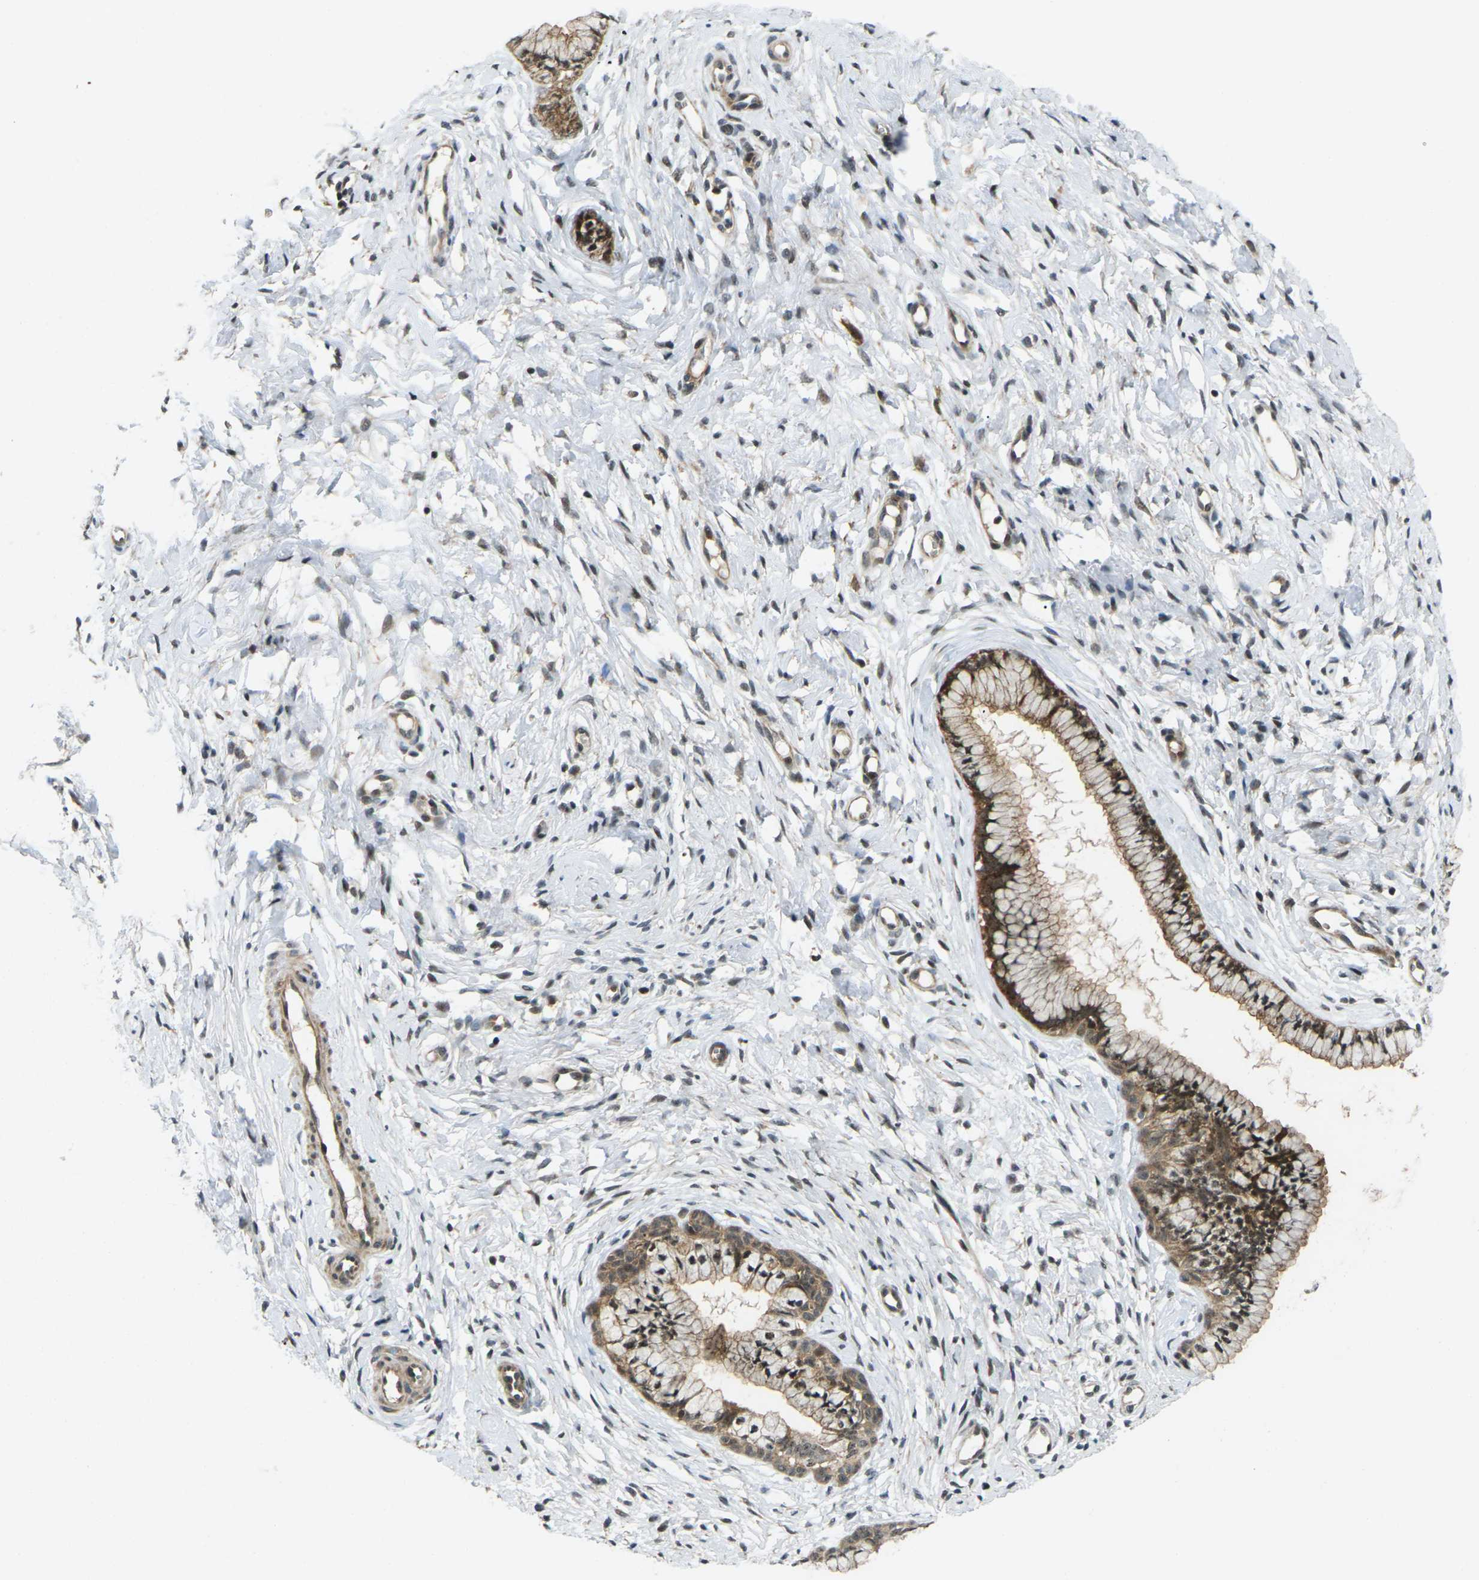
{"staining": {"intensity": "strong", "quantity": ">75%", "location": "cytoplasmic/membranous,nuclear"}, "tissue": "cervix", "cell_type": "Glandular cells", "image_type": "normal", "snomed": [{"axis": "morphology", "description": "Normal tissue, NOS"}, {"axis": "topography", "description": "Cervix"}], "caption": "Protein expression analysis of normal human cervix reveals strong cytoplasmic/membranous,nuclear expression in about >75% of glandular cells.", "gene": "UBE2S", "patient": {"sex": "female", "age": 65}}